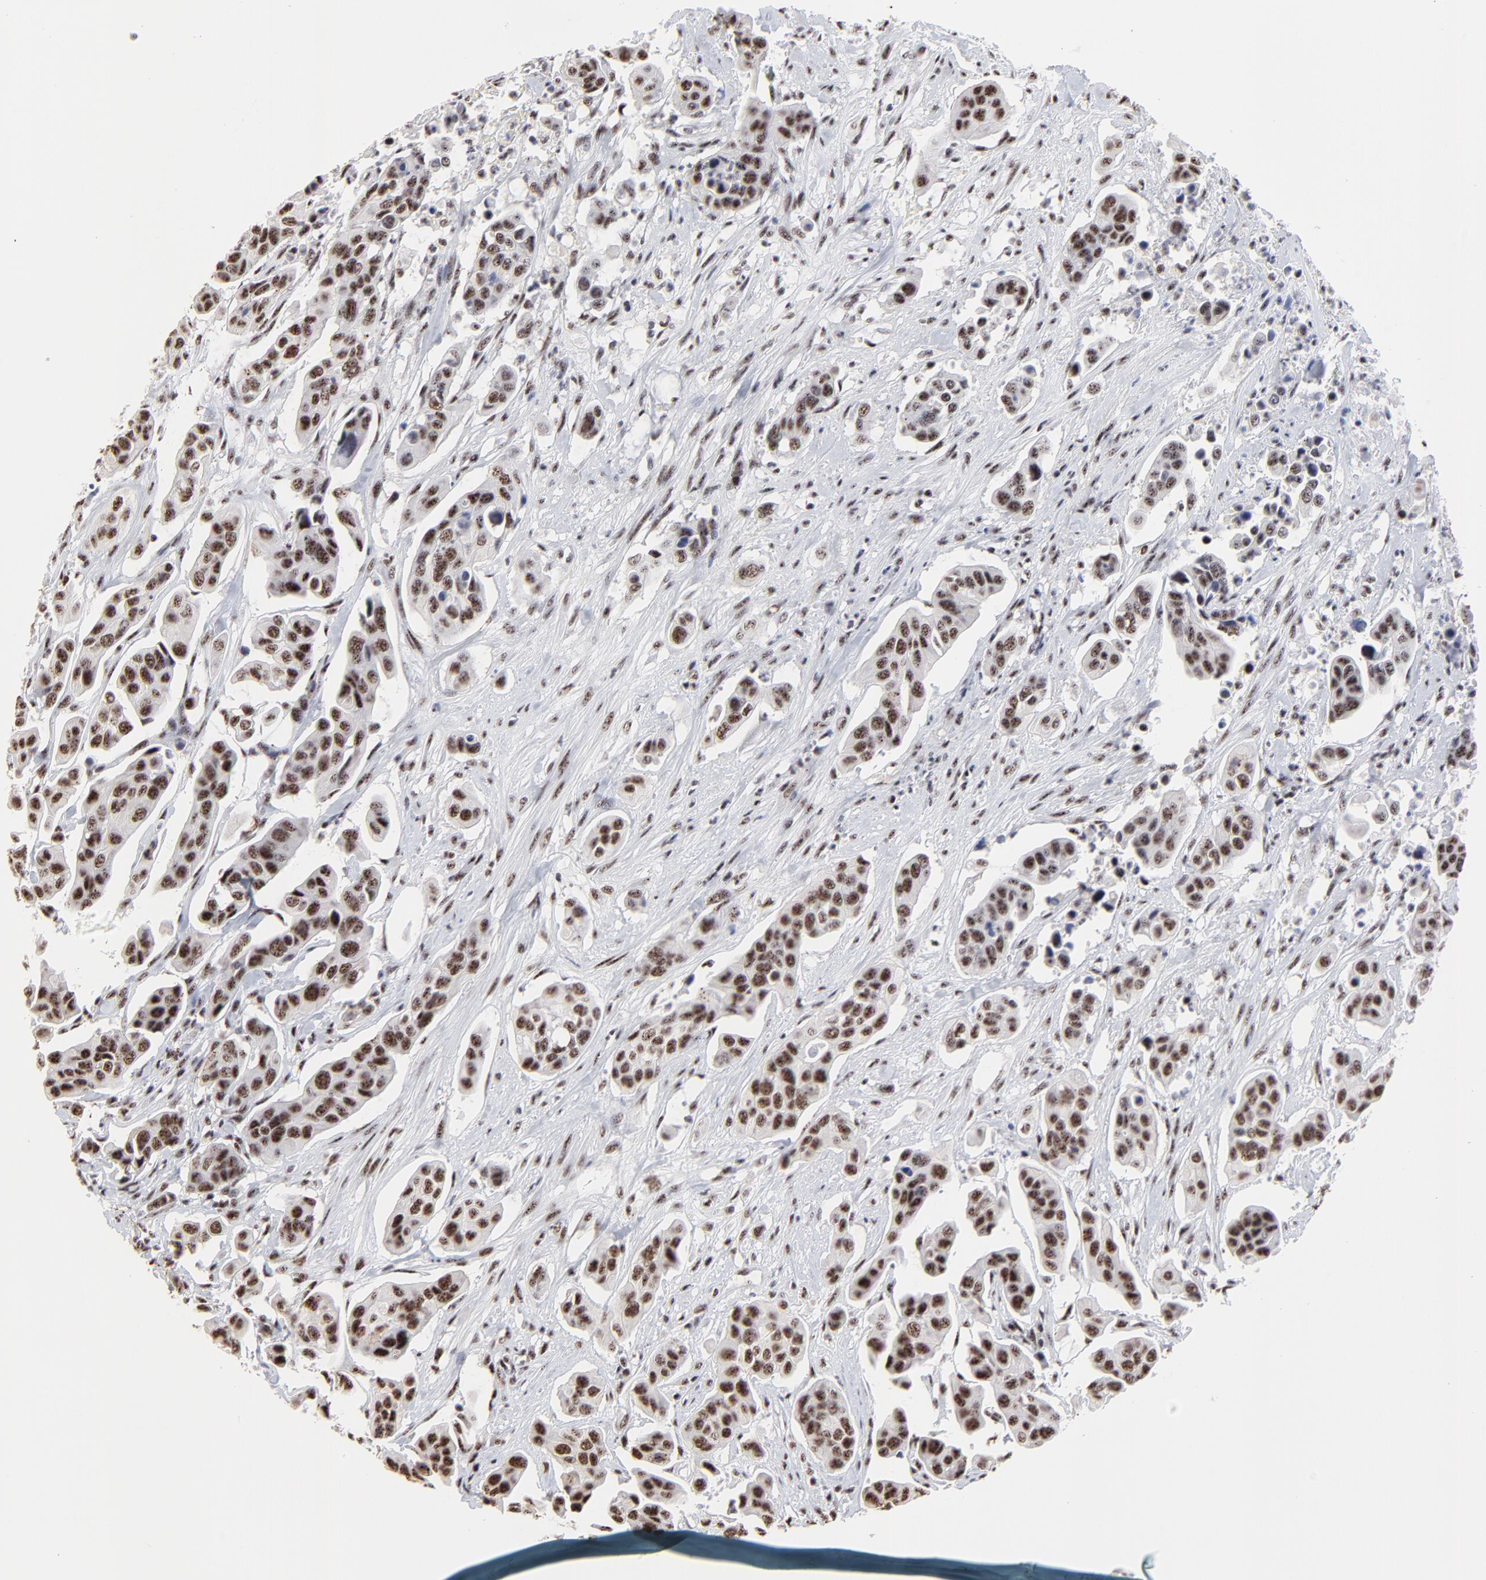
{"staining": {"intensity": "weak", "quantity": ">75%", "location": "nuclear"}, "tissue": "urothelial cancer", "cell_type": "Tumor cells", "image_type": "cancer", "snomed": [{"axis": "morphology", "description": "Adenocarcinoma, NOS"}, {"axis": "topography", "description": "Urinary bladder"}], "caption": "High-magnification brightfield microscopy of urothelial cancer stained with DAB (3,3'-diaminobenzidine) (brown) and counterstained with hematoxylin (blue). tumor cells exhibit weak nuclear staining is seen in about>75% of cells.", "gene": "MBD4", "patient": {"sex": "male", "age": 61}}